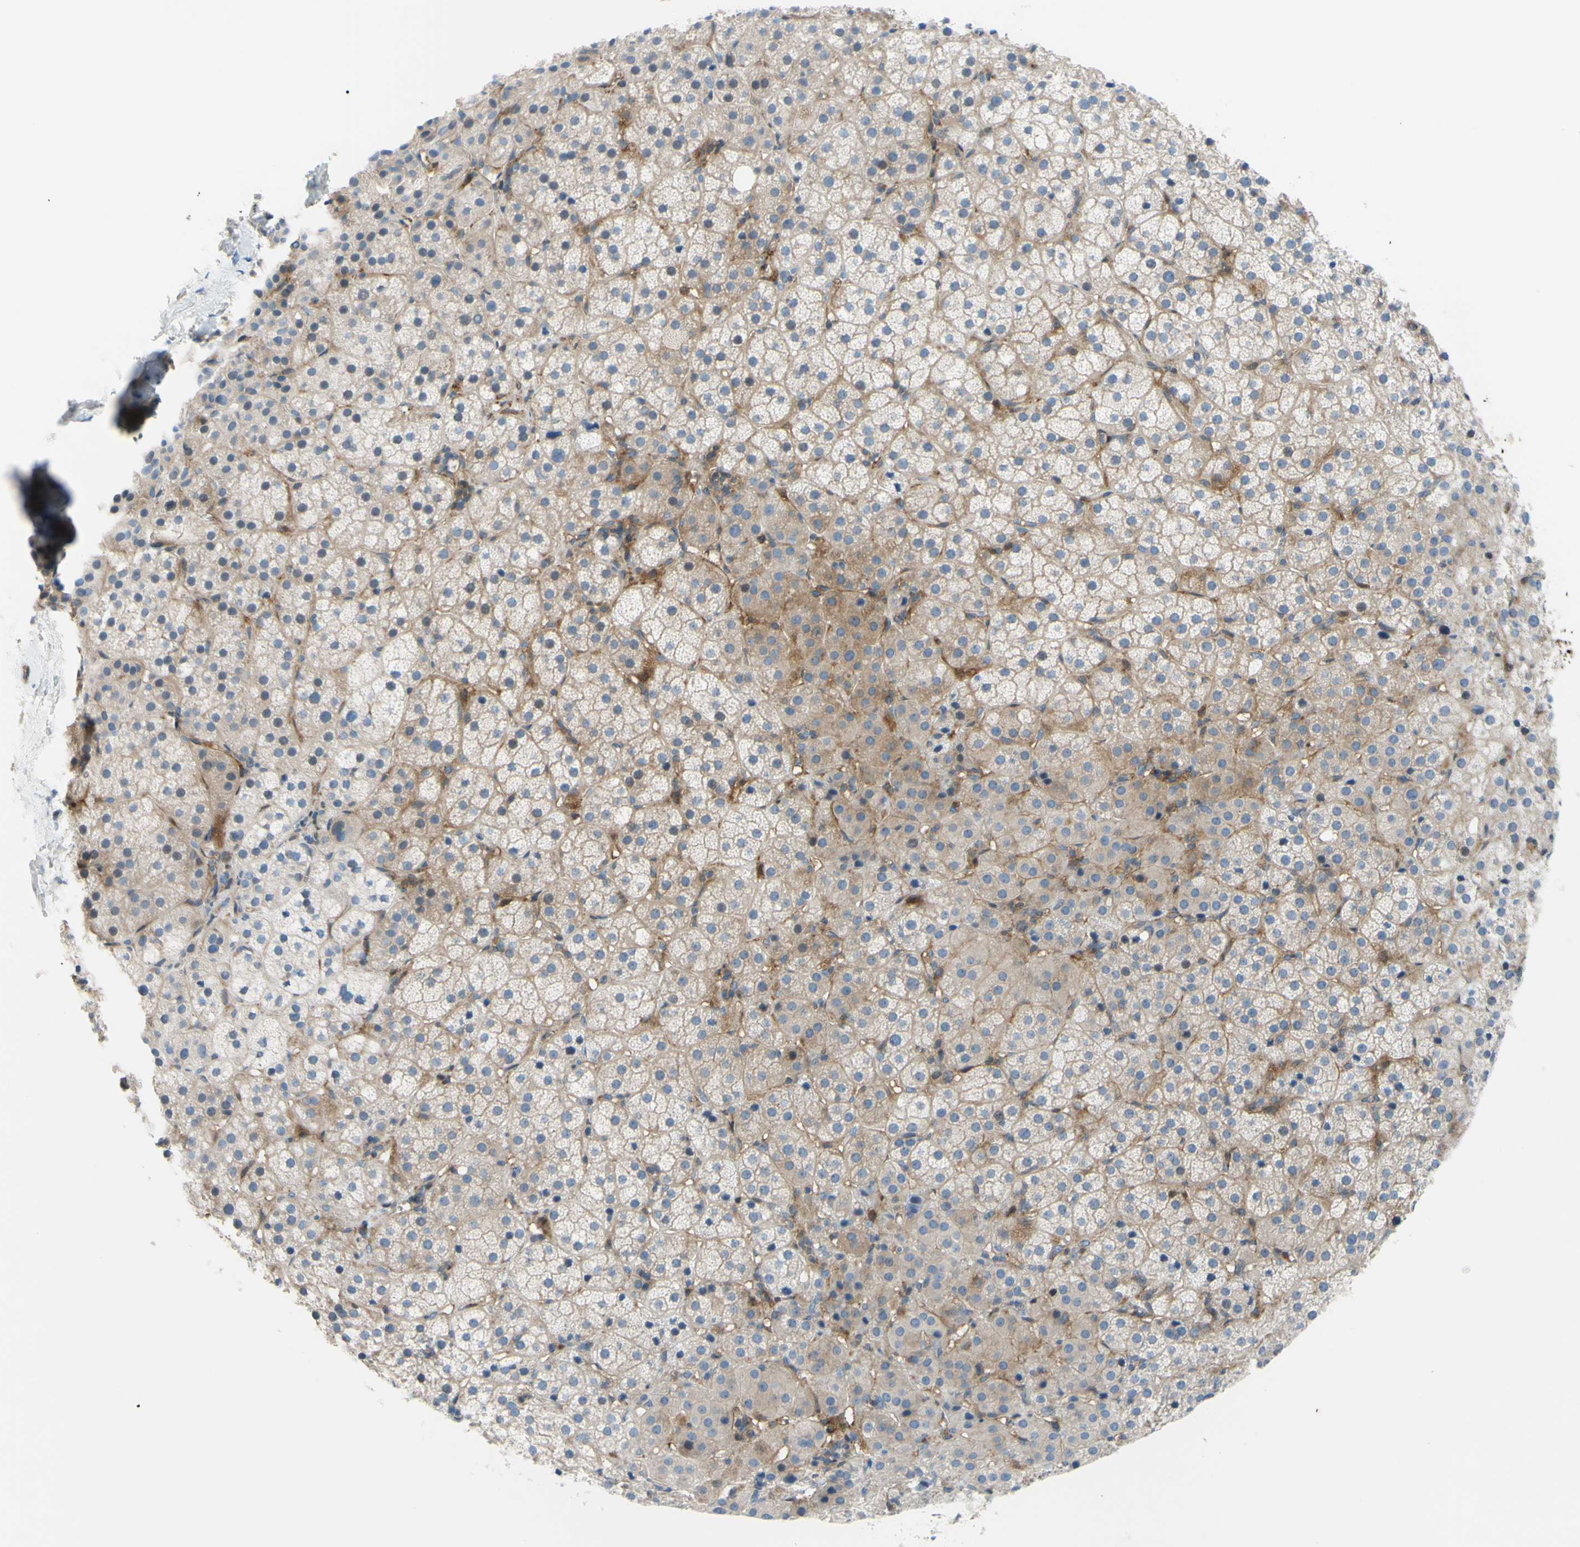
{"staining": {"intensity": "weak", "quantity": "25%-75%", "location": "cytoplasmic/membranous"}, "tissue": "adrenal gland", "cell_type": "Glandular cells", "image_type": "normal", "snomed": [{"axis": "morphology", "description": "Normal tissue, NOS"}, {"axis": "topography", "description": "Adrenal gland"}], "caption": "Immunohistochemical staining of benign human adrenal gland demonstrates weak cytoplasmic/membranous protein expression in approximately 25%-75% of glandular cells. (IHC, brightfield microscopy, high magnification).", "gene": "PAK2", "patient": {"sex": "female", "age": 57}}